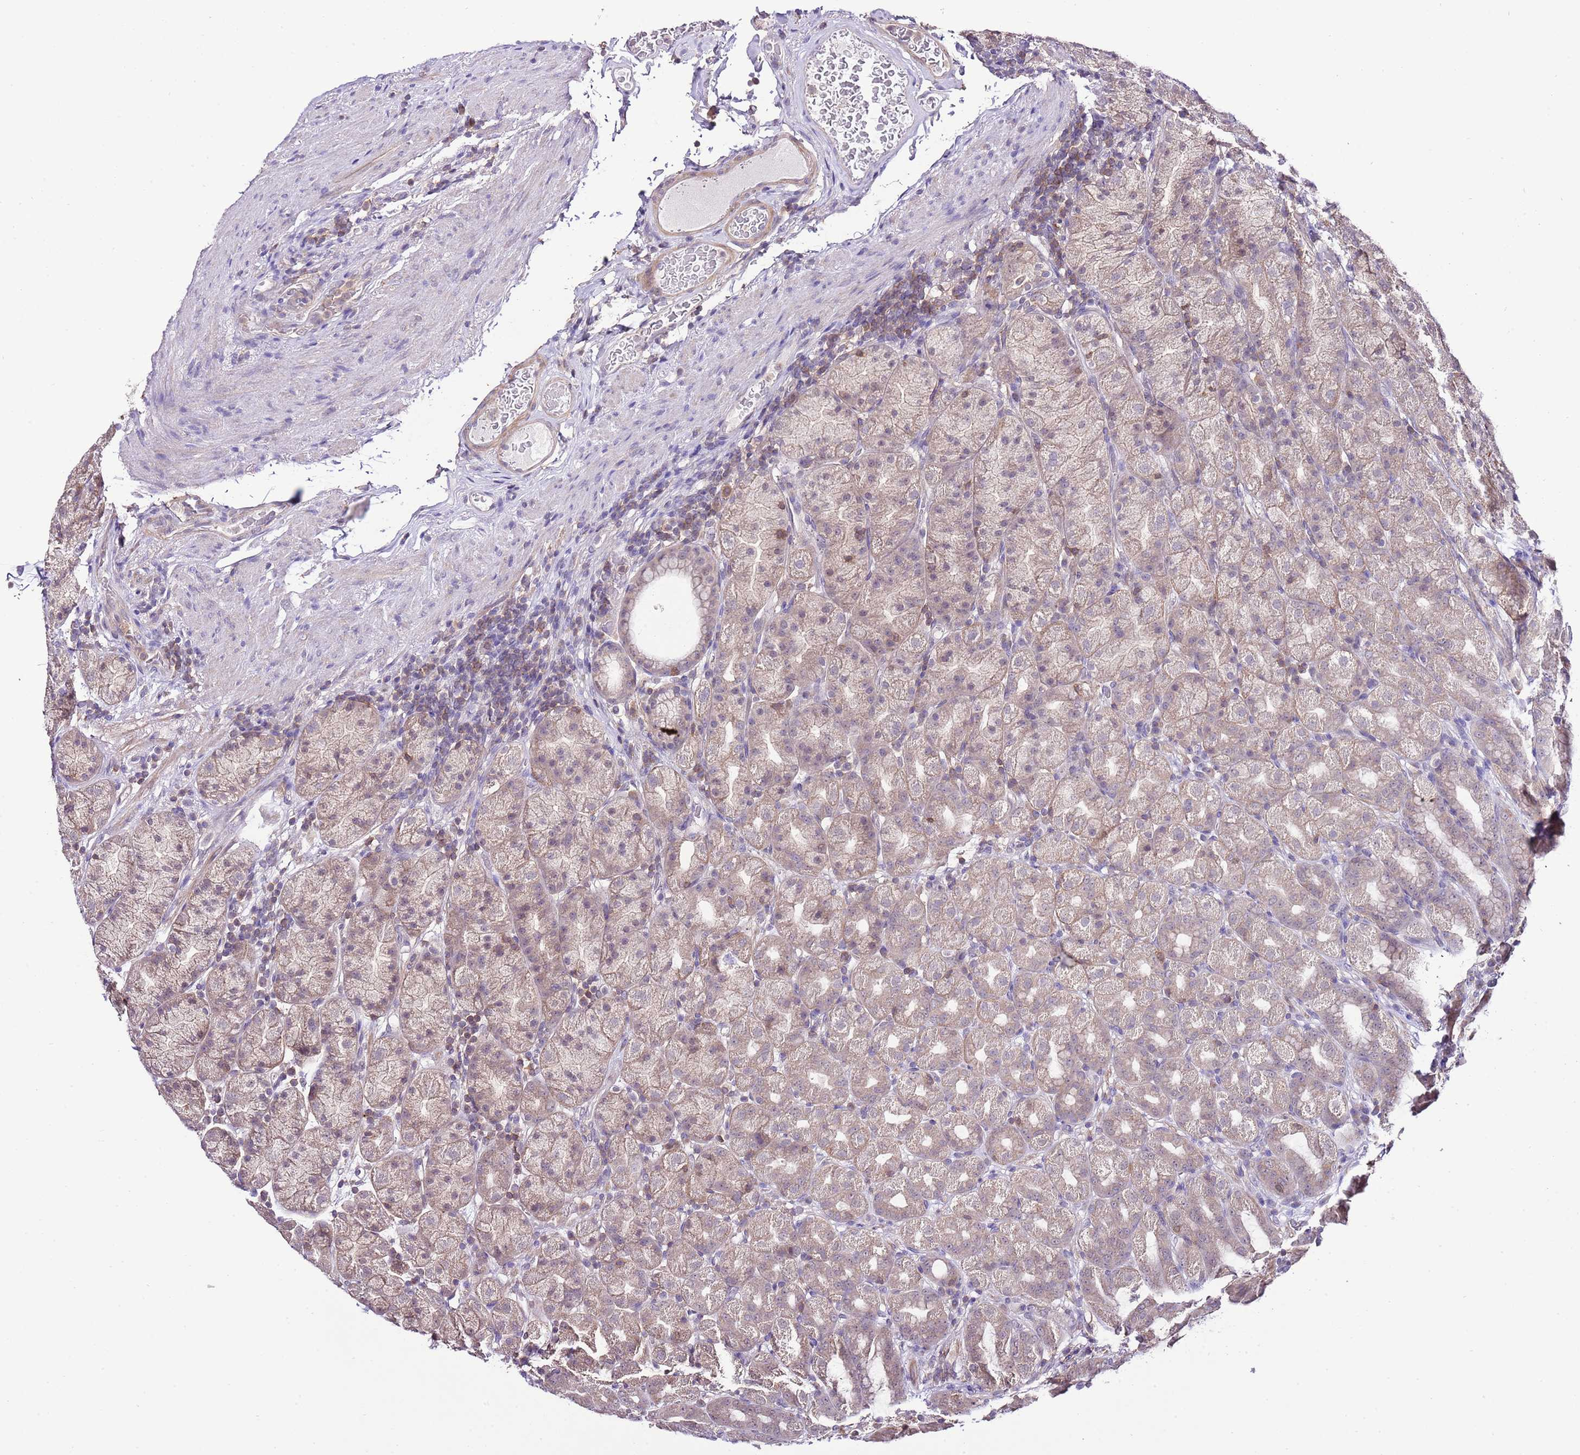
{"staining": {"intensity": "weak", "quantity": ">75%", "location": "cytoplasmic/membranous"}, "tissue": "stomach", "cell_type": "Glandular cells", "image_type": "normal", "snomed": [{"axis": "morphology", "description": "Normal tissue, NOS"}, {"axis": "topography", "description": "Stomach, upper"}, {"axis": "topography", "description": "Stomach"}], "caption": "Weak cytoplasmic/membranous protein staining is appreciated in approximately >75% of glandular cells in stomach.", "gene": "EFHD1", "patient": {"sex": "male", "age": 68}}